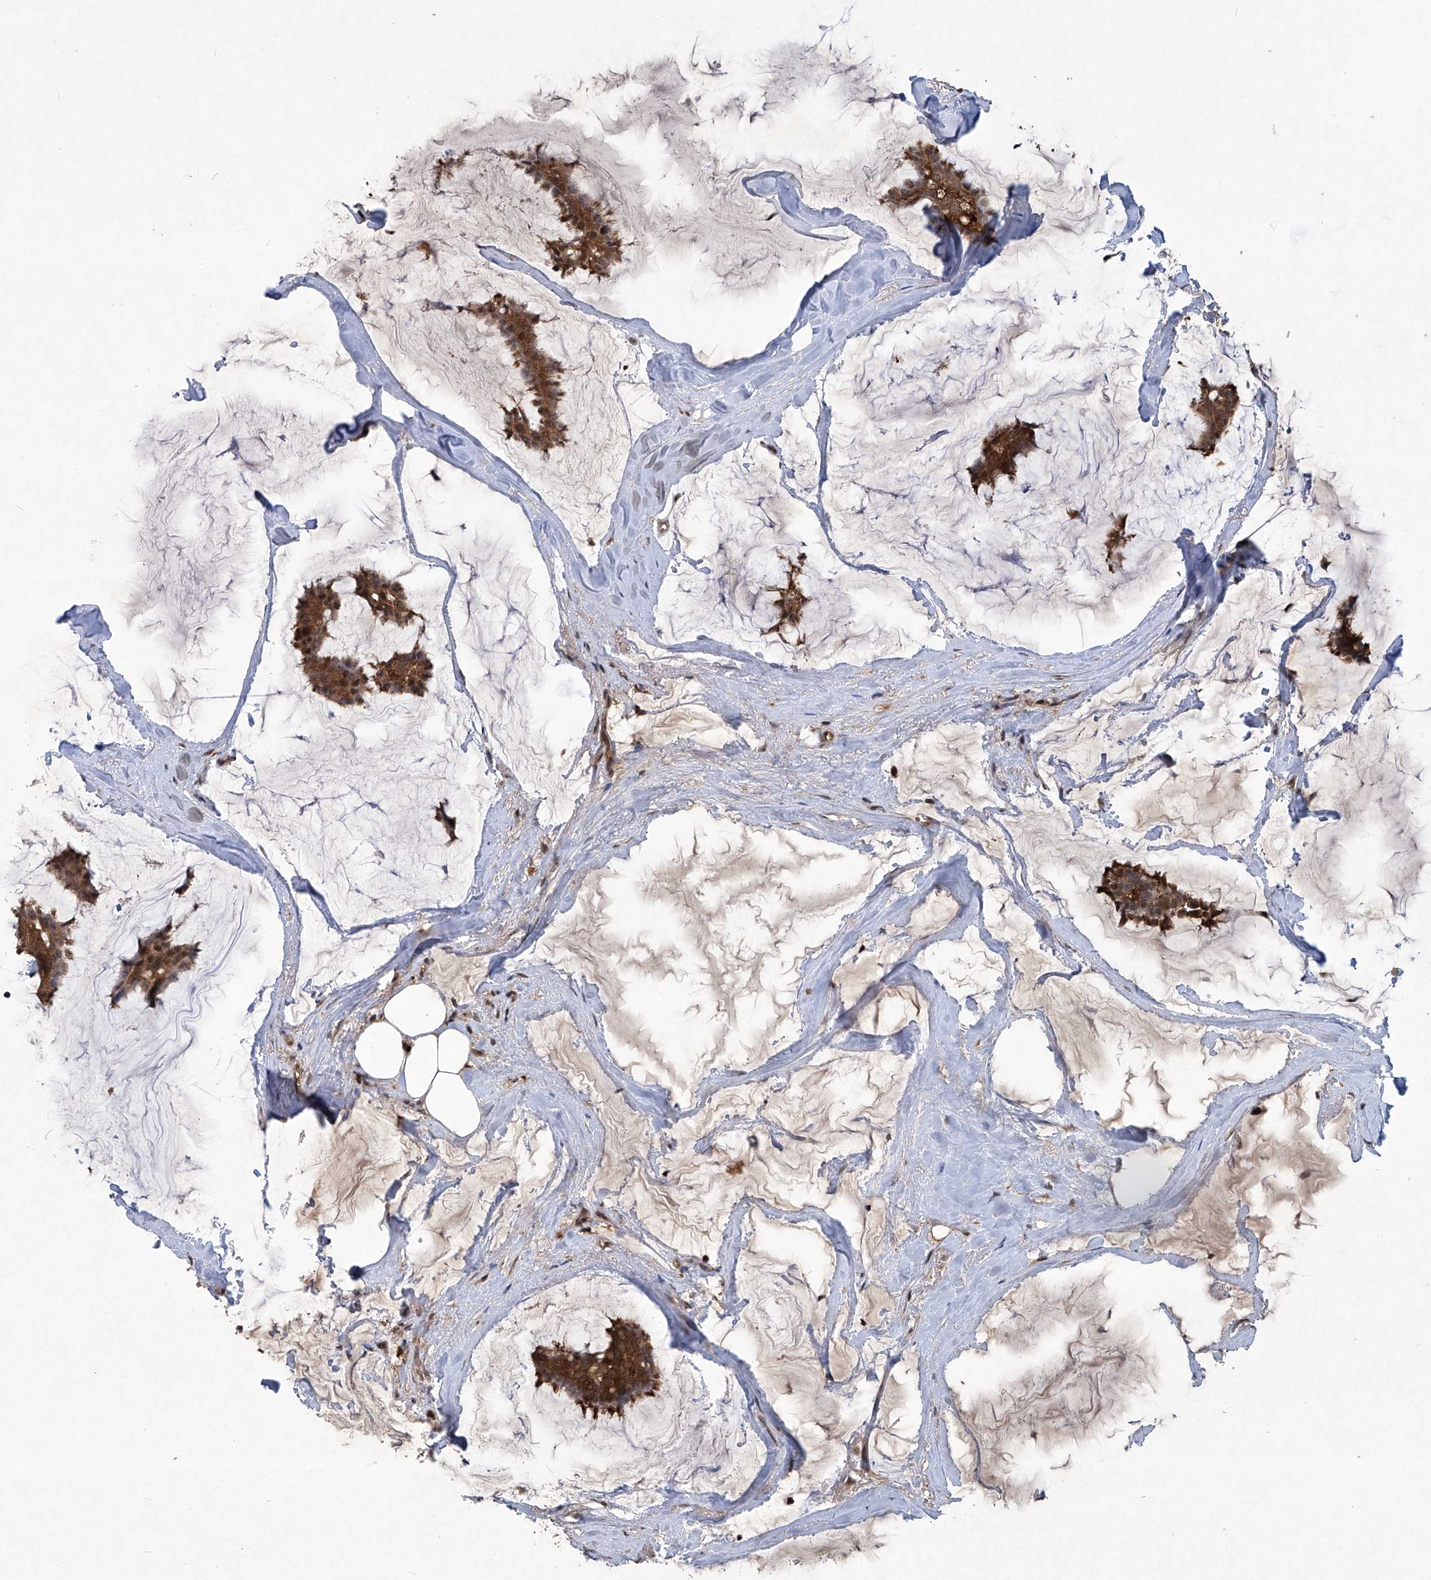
{"staining": {"intensity": "moderate", "quantity": ">75%", "location": "nuclear"}, "tissue": "breast cancer", "cell_type": "Tumor cells", "image_type": "cancer", "snomed": [{"axis": "morphology", "description": "Duct carcinoma"}, {"axis": "topography", "description": "Breast"}], "caption": "A micrograph of breast invasive ductal carcinoma stained for a protein shows moderate nuclear brown staining in tumor cells. The protein of interest is shown in brown color, while the nuclei are stained blue.", "gene": "PSMB1", "patient": {"sex": "female", "age": 93}}